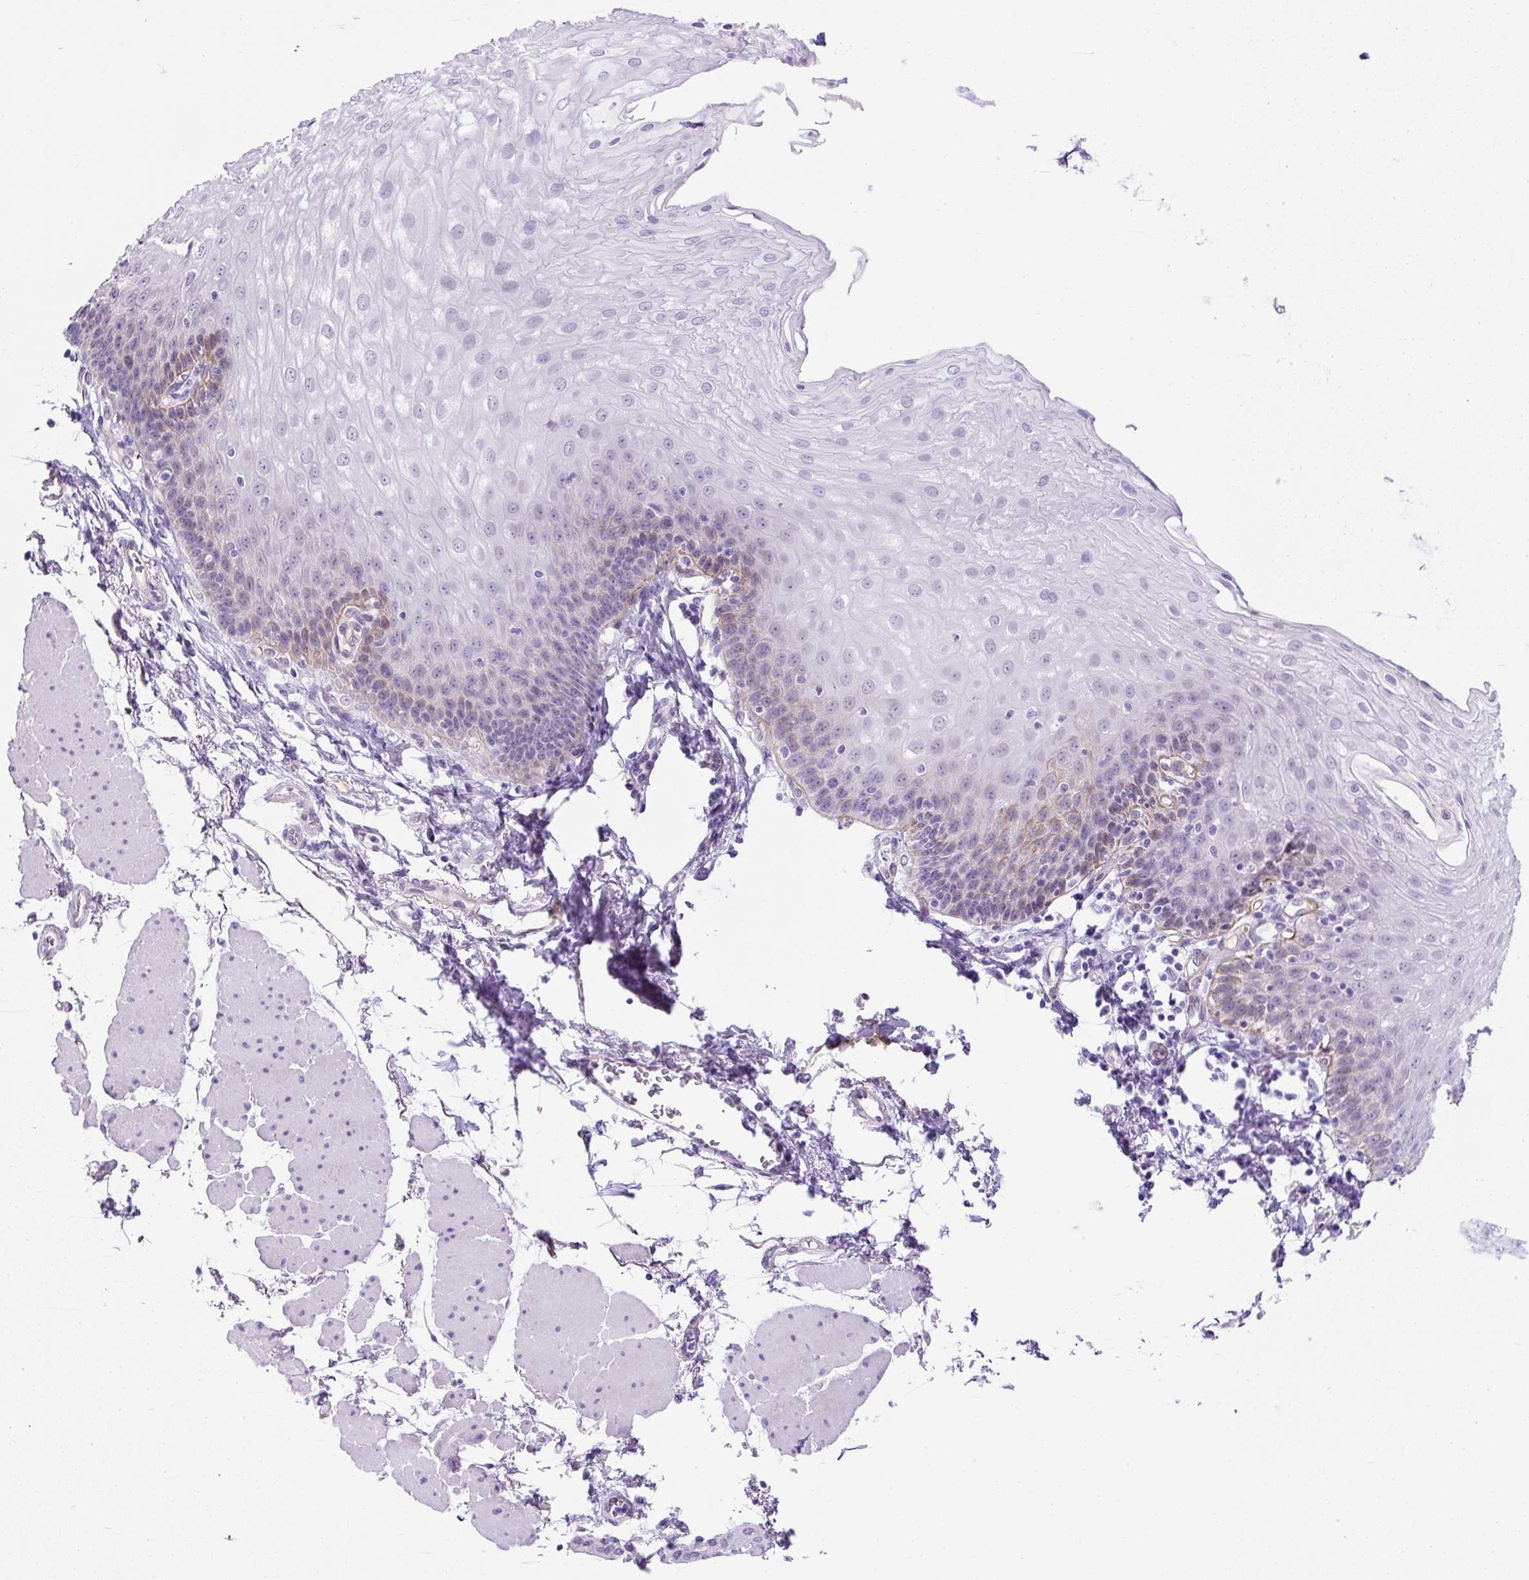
{"staining": {"intensity": "moderate", "quantity": "<25%", "location": "cytoplasmic/membranous"}, "tissue": "esophagus", "cell_type": "Squamous epithelial cells", "image_type": "normal", "snomed": [{"axis": "morphology", "description": "Normal tissue, NOS"}, {"axis": "topography", "description": "Esophagus"}], "caption": "IHC of unremarkable human esophagus demonstrates low levels of moderate cytoplasmic/membranous expression in about <25% of squamous epithelial cells.", "gene": "KRT12", "patient": {"sex": "female", "age": 81}}